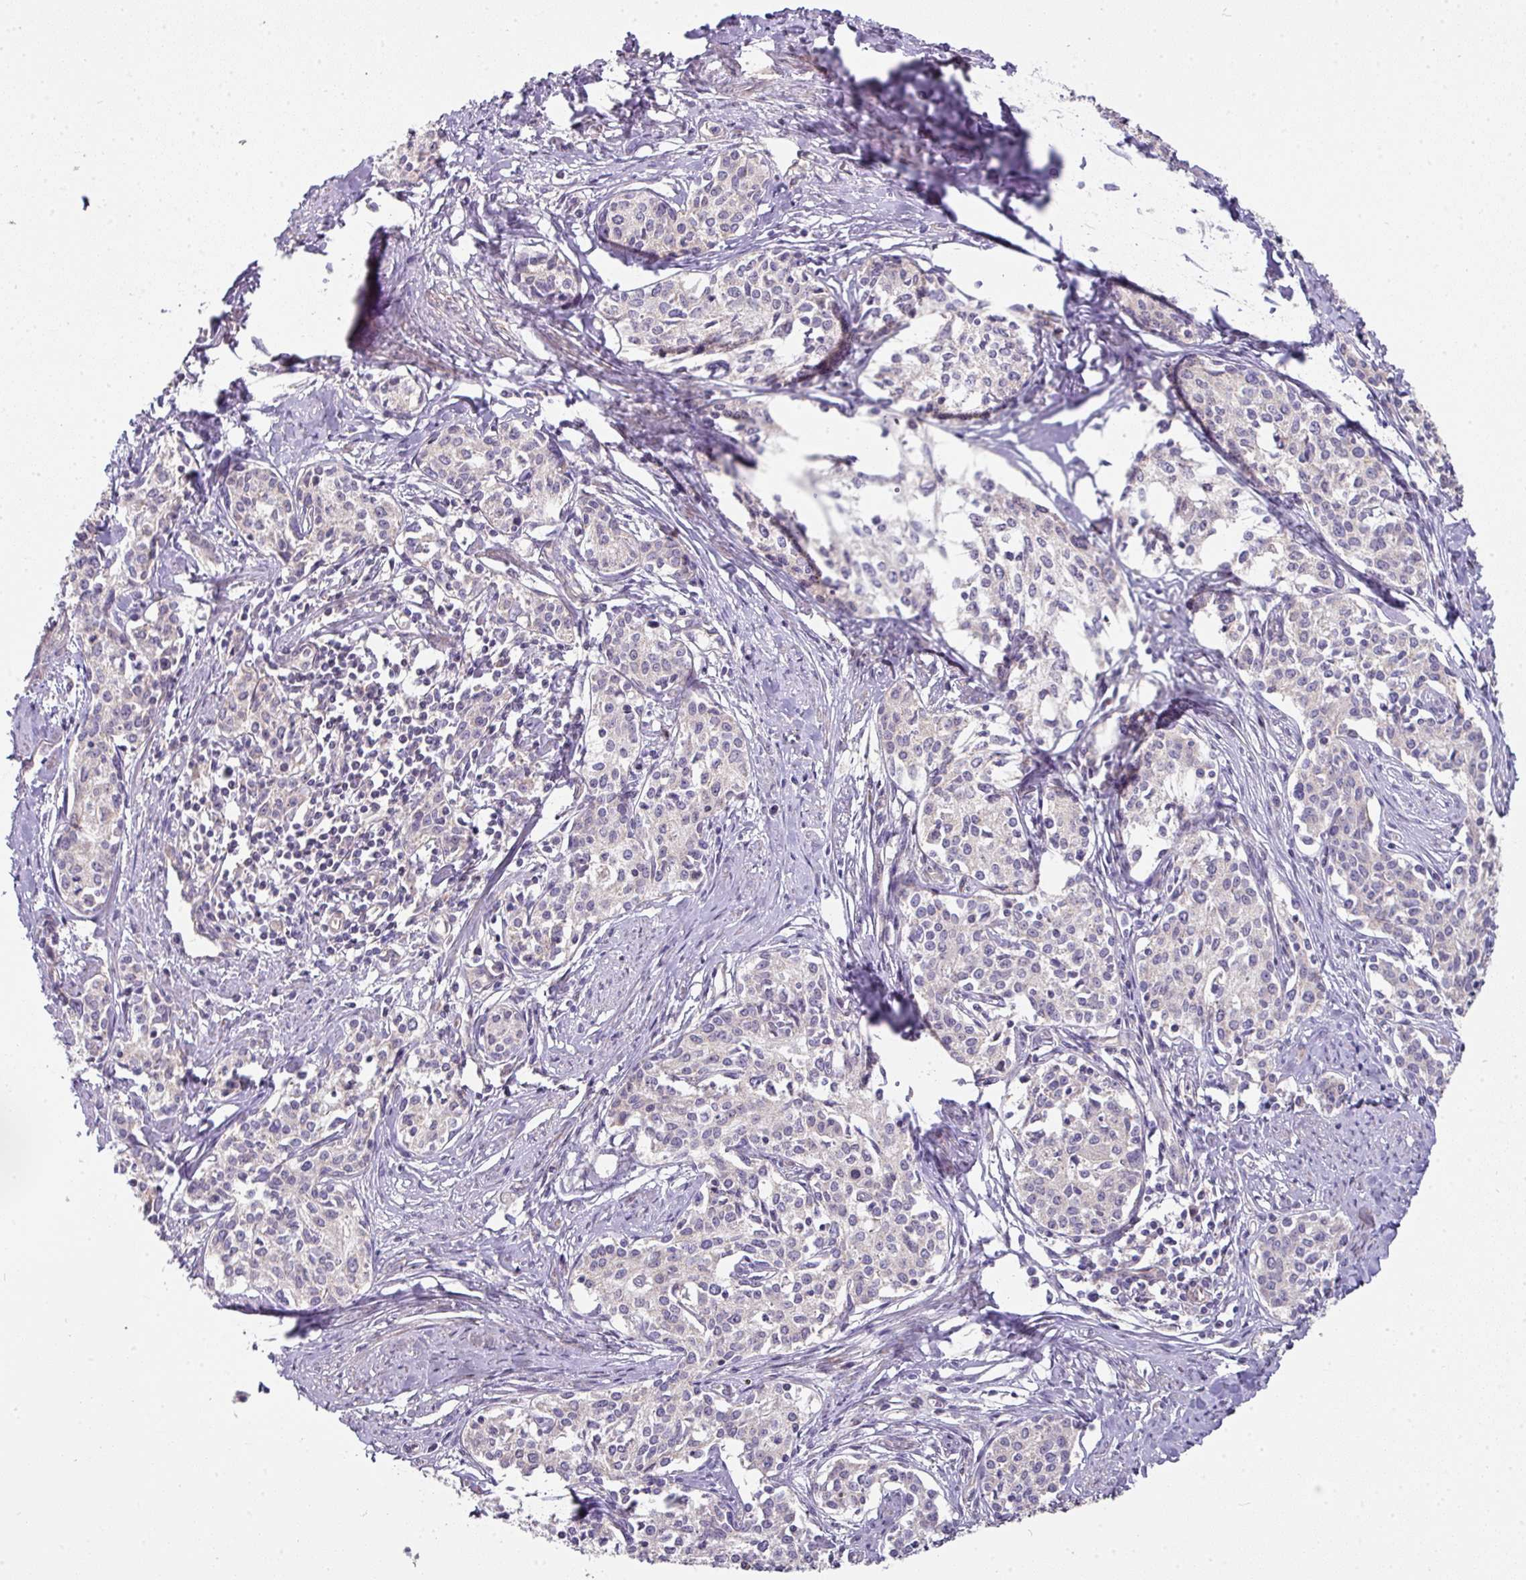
{"staining": {"intensity": "negative", "quantity": "none", "location": "none"}, "tissue": "cervical cancer", "cell_type": "Tumor cells", "image_type": "cancer", "snomed": [{"axis": "morphology", "description": "Squamous cell carcinoma, NOS"}, {"axis": "morphology", "description": "Adenocarcinoma, NOS"}, {"axis": "topography", "description": "Cervix"}], "caption": "Tumor cells are negative for protein expression in human squamous cell carcinoma (cervical).", "gene": "STK35", "patient": {"sex": "female", "age": 52}}